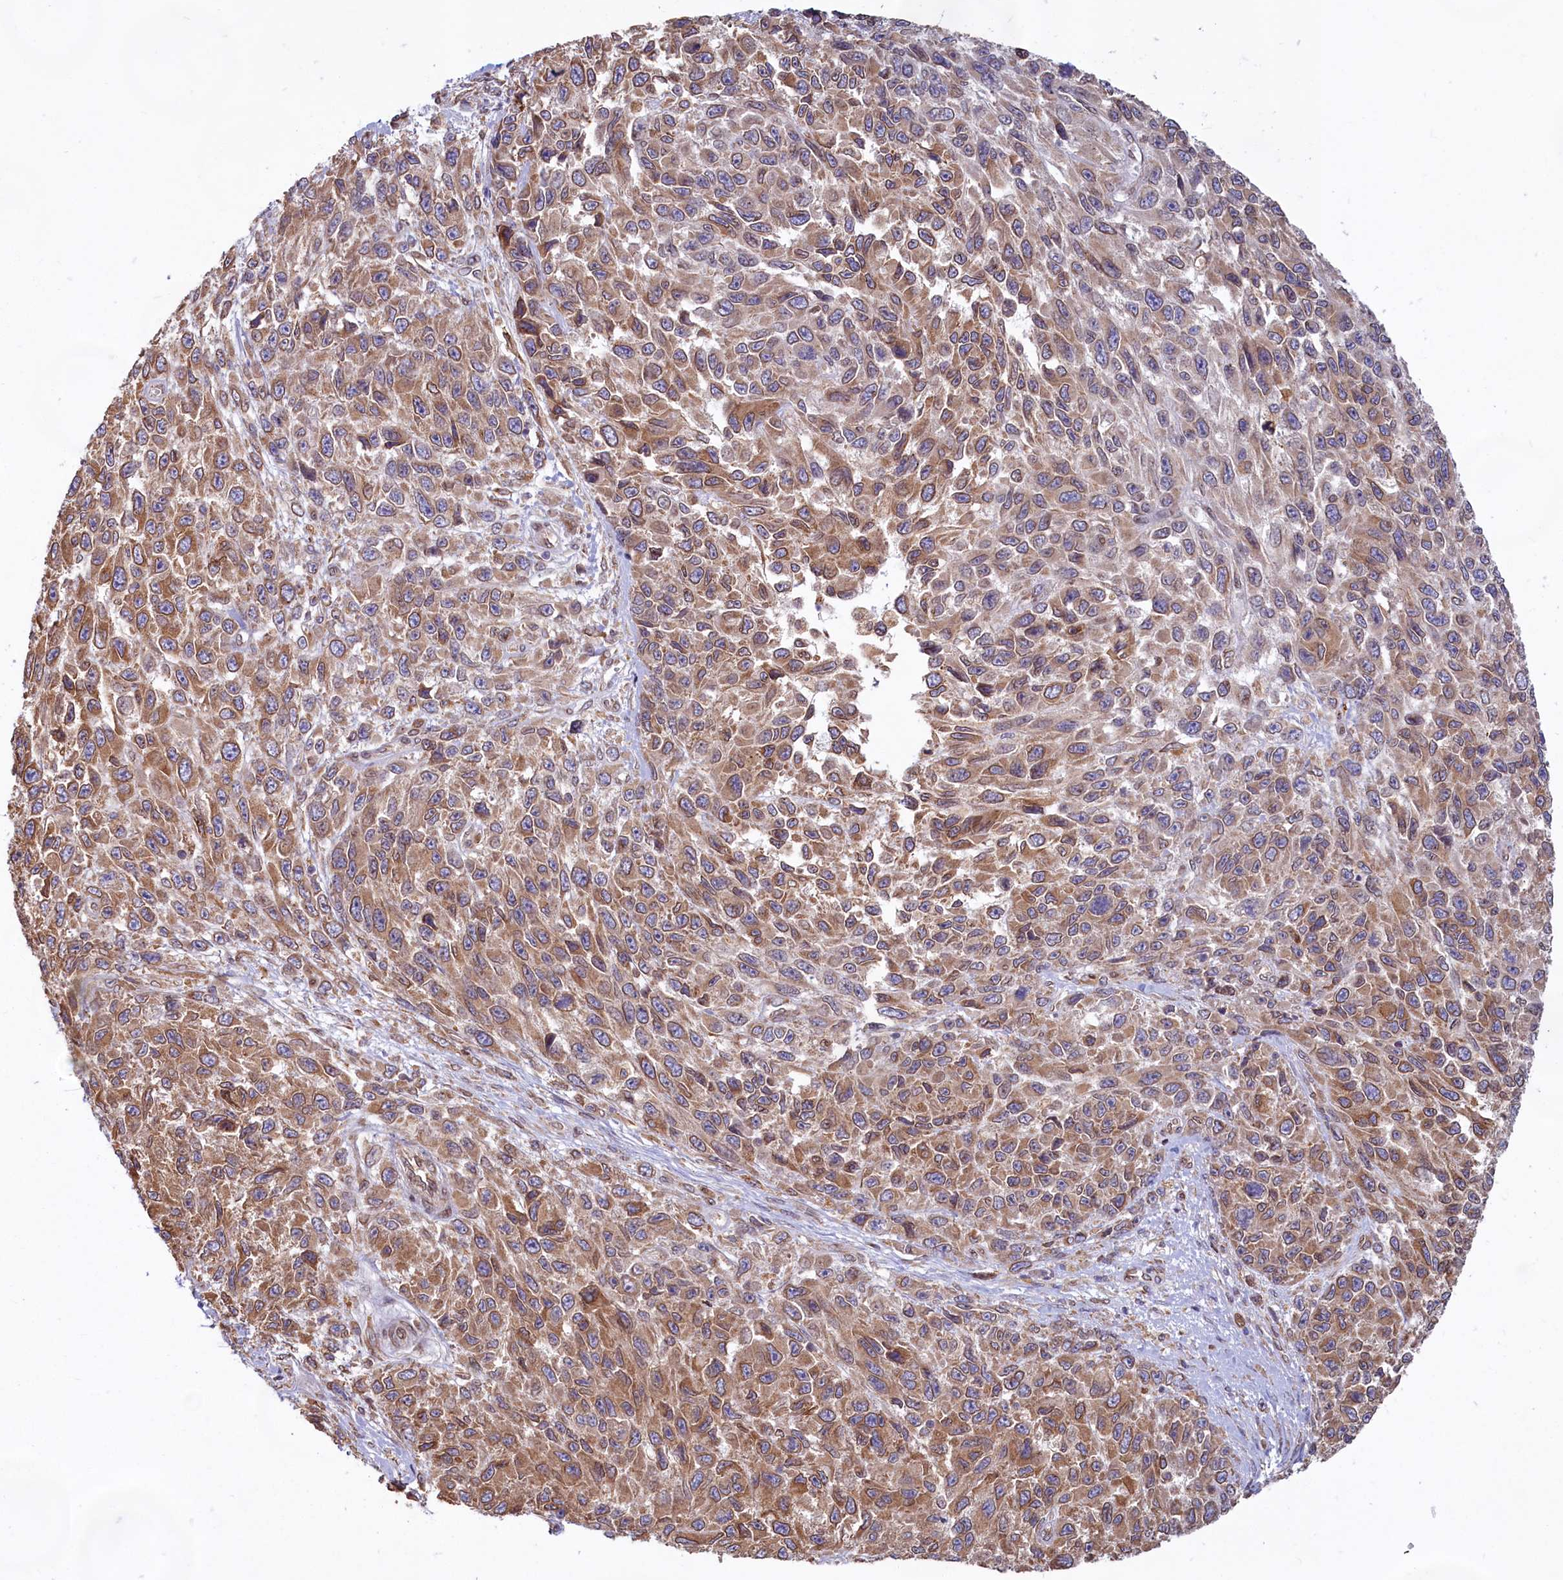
{"staining": {"intensity": "moderate", "quantity": ">75%", "location": "cytoplasmic/membranous"}, "tissue": "melanoma", "cell_type": "Tumor cells", "image_type": "cancer", "snomed": [{"axis": "morphology", "description": "Normal tissue, NOS"}, {"axis": "morphology", "description": "Malignant melanoma, NOS"}, {"axis": "topography", "description": "Skin"}], "caption": "The photomicrograph shows a brown stain indicating the presence of a protein in the cytoplasmic/membranous of tumor cells in melanoma.", "gene": "TBC1D19", "patient": {"sex": "female", "age": 96}}